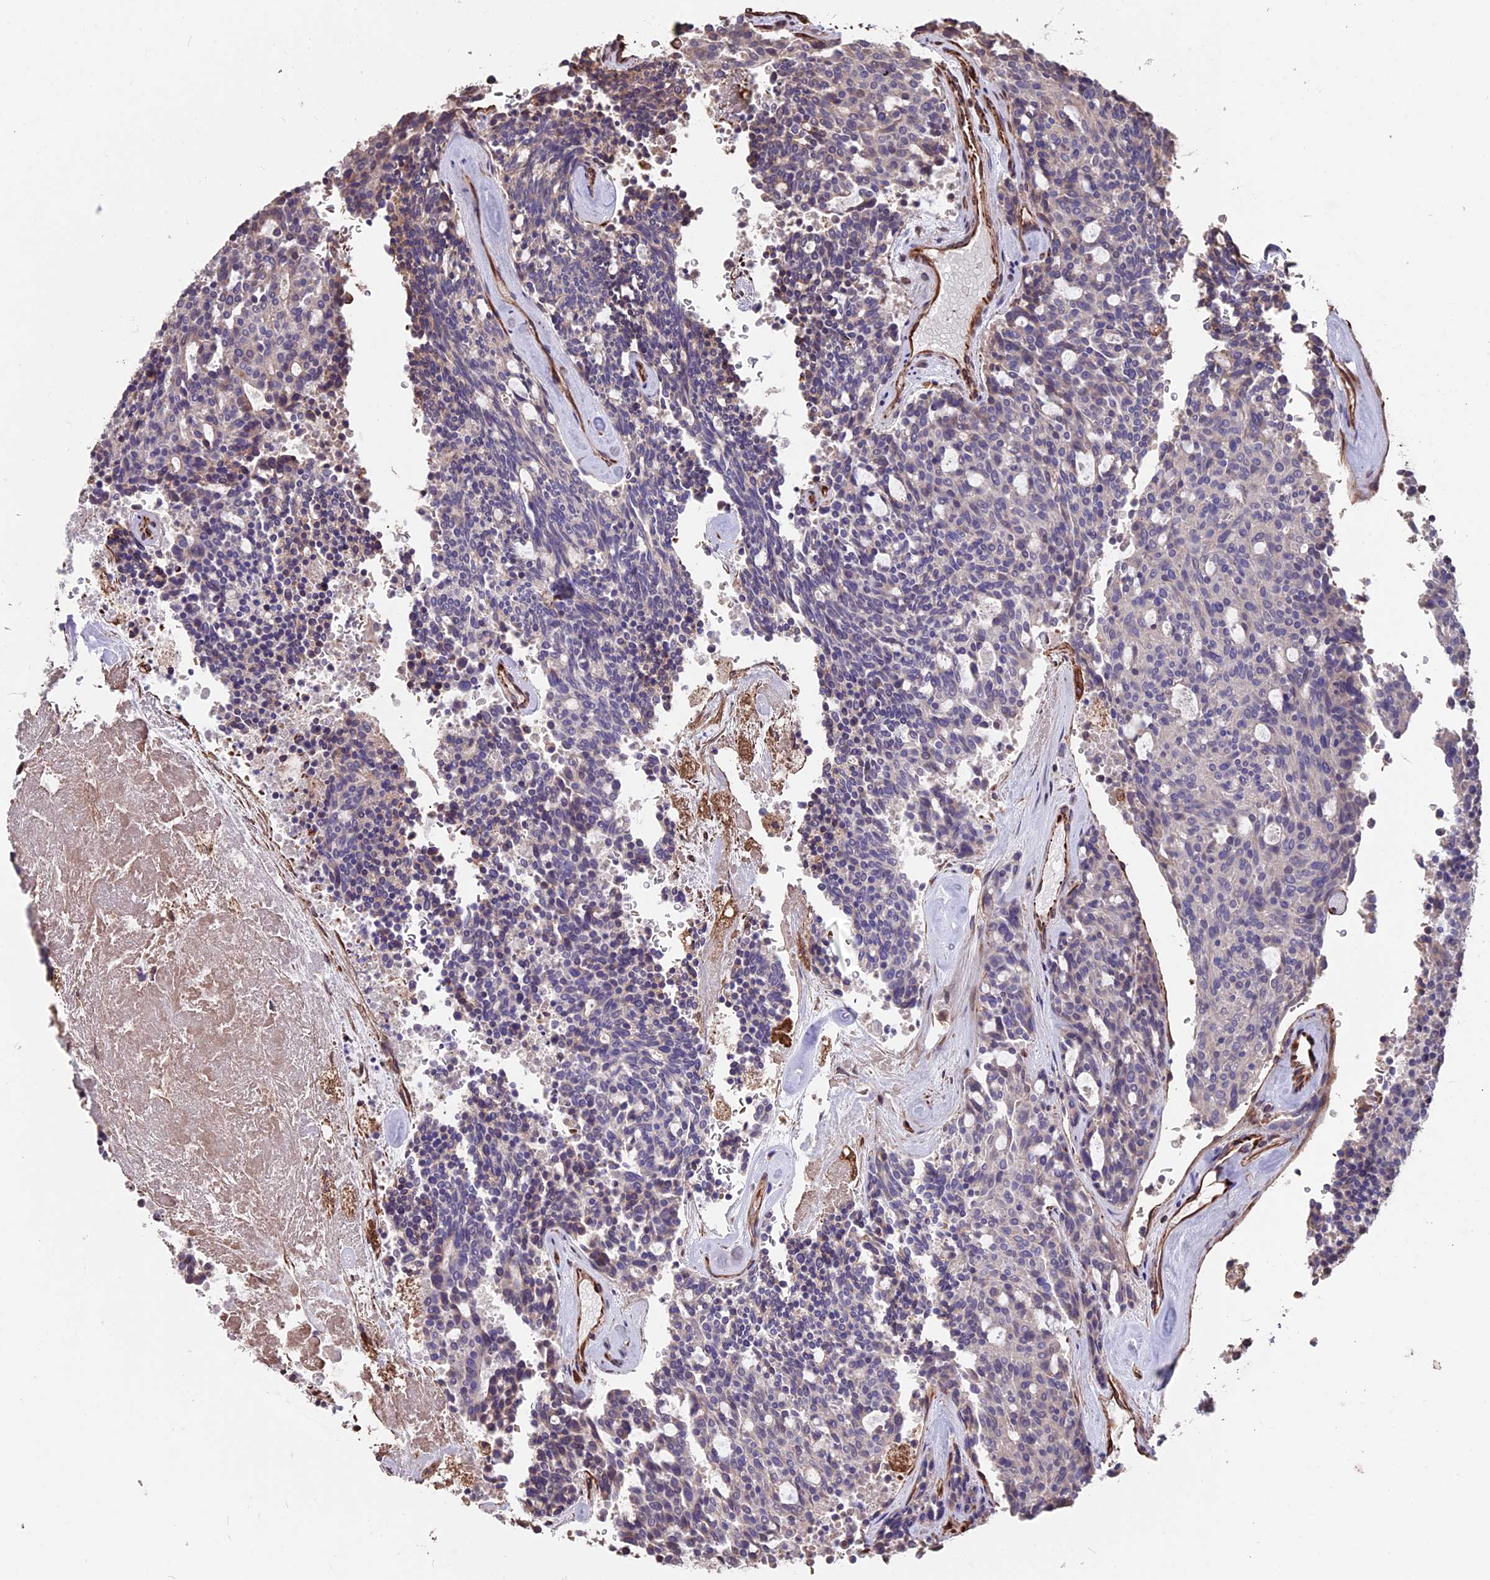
{"staining": {"intensity": "negative", "quantity": "none", "location": "none"}, "tissue": "carcinoid", "cell_type": "Tumor cells", "image_type": "cancer", "snomed": [{"axis": "morphology", "description": "Carcinoid, malignant, NOS"}, {"axis": "topography", "description": "Pancreas"}], "caption": "Immunohistochemical staining of human carcinoid displays no significant staining in tumor cells.", "gene": "SEH1L", "patient": {"sex": "female", "age": 54}}